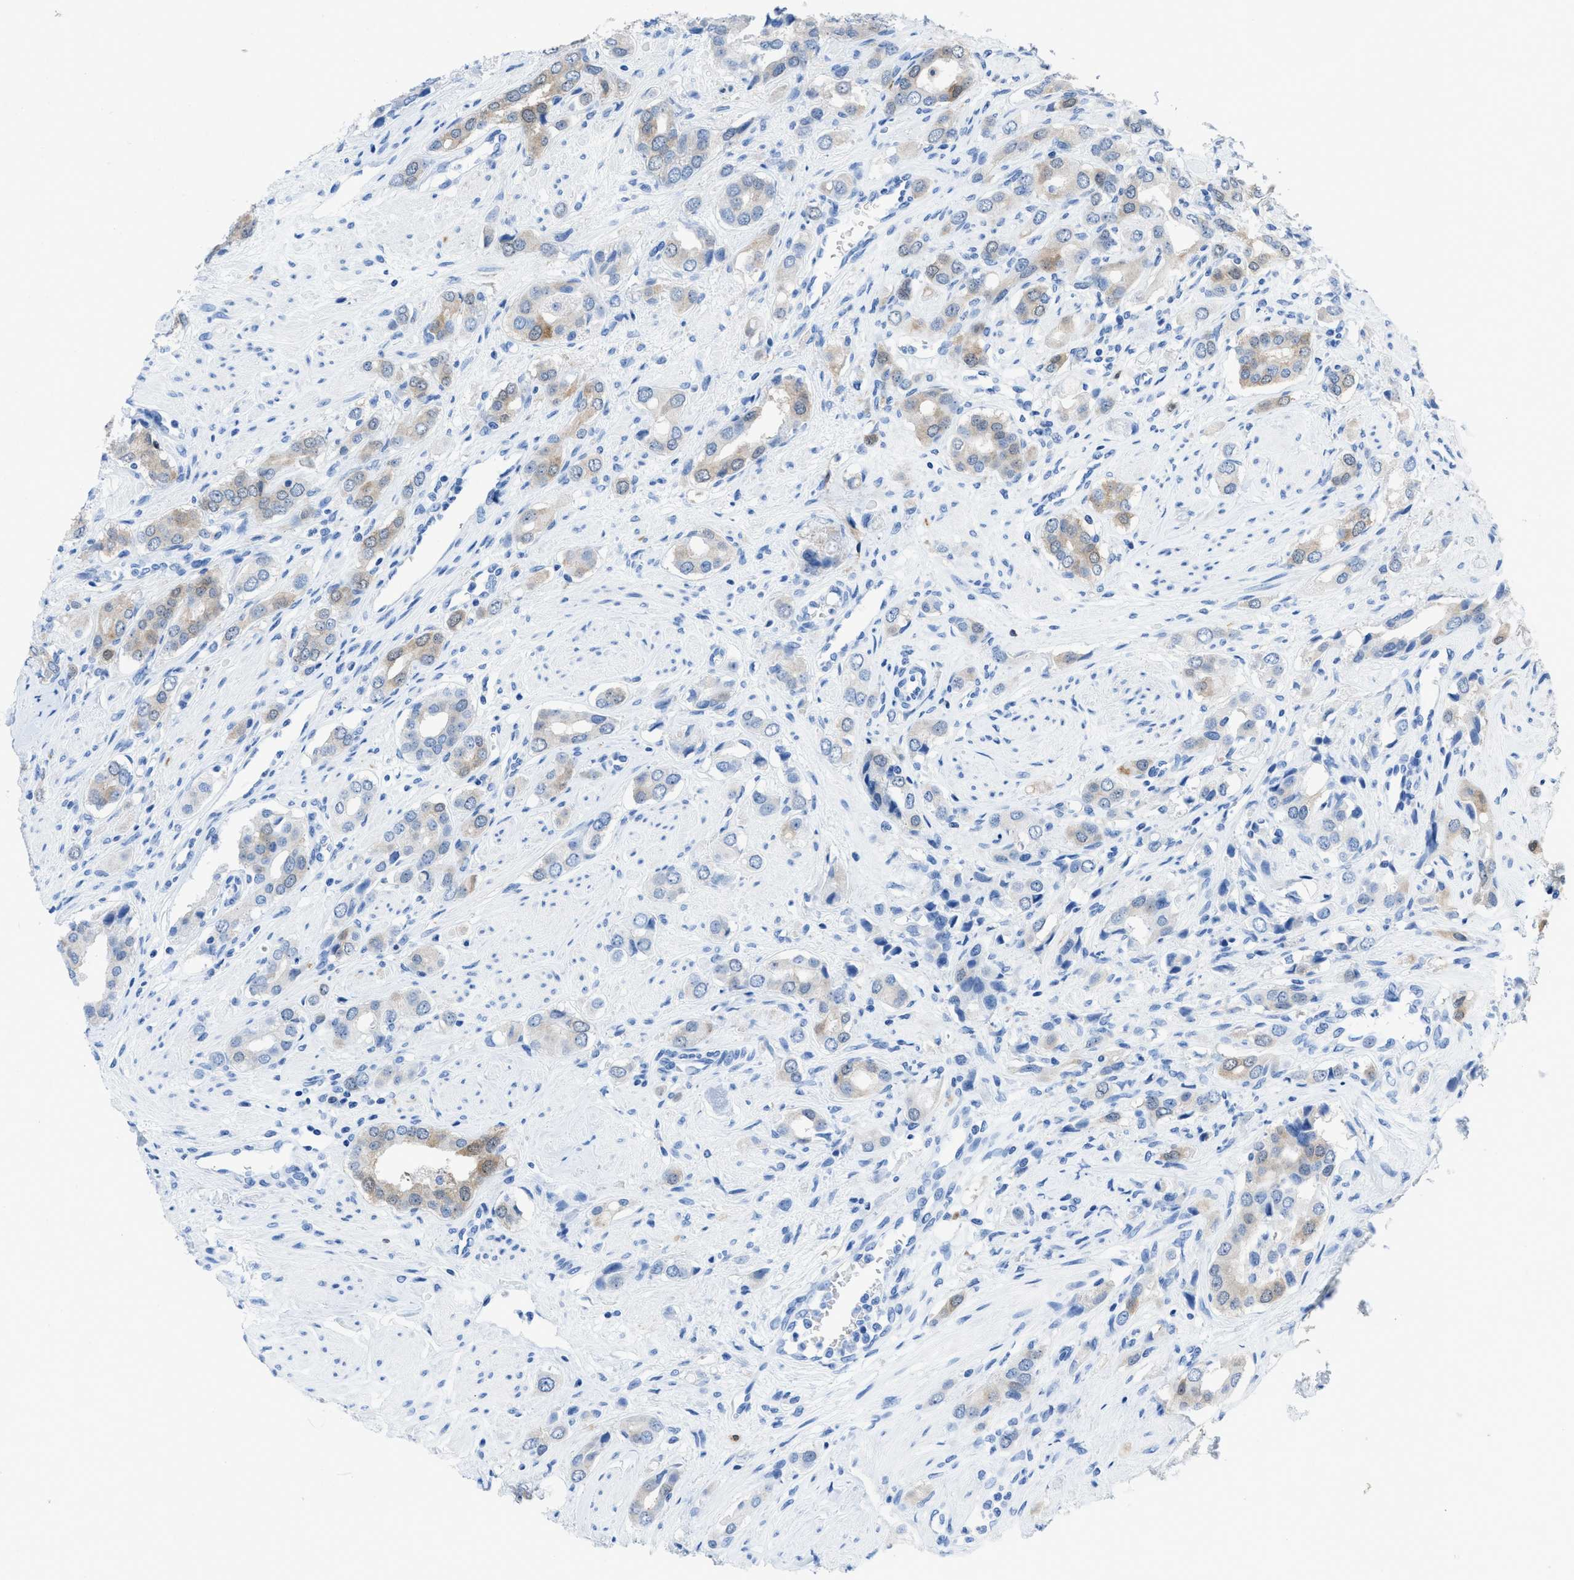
{"staining": {"intensity": "weak", "quantity": "25%-75%", "location": "cytoplasmic/membranous"}, "tissue": "prostate cancer", "cell_type": "Tumor cells", "image_type": "cancer", "snomed": [{"axis": "morphology", "description": "Adenocarcinoma, High grade"}, {"axis": "topography", "description": "Prostate"}], "caption": "Tumor cells show low levels of weak cytoplasmic/membranous staining in about 25%-75% of cells in human prostate cancer.", "gene": "CDKN2A", "patient": {"sex": "male", "age": 52}}